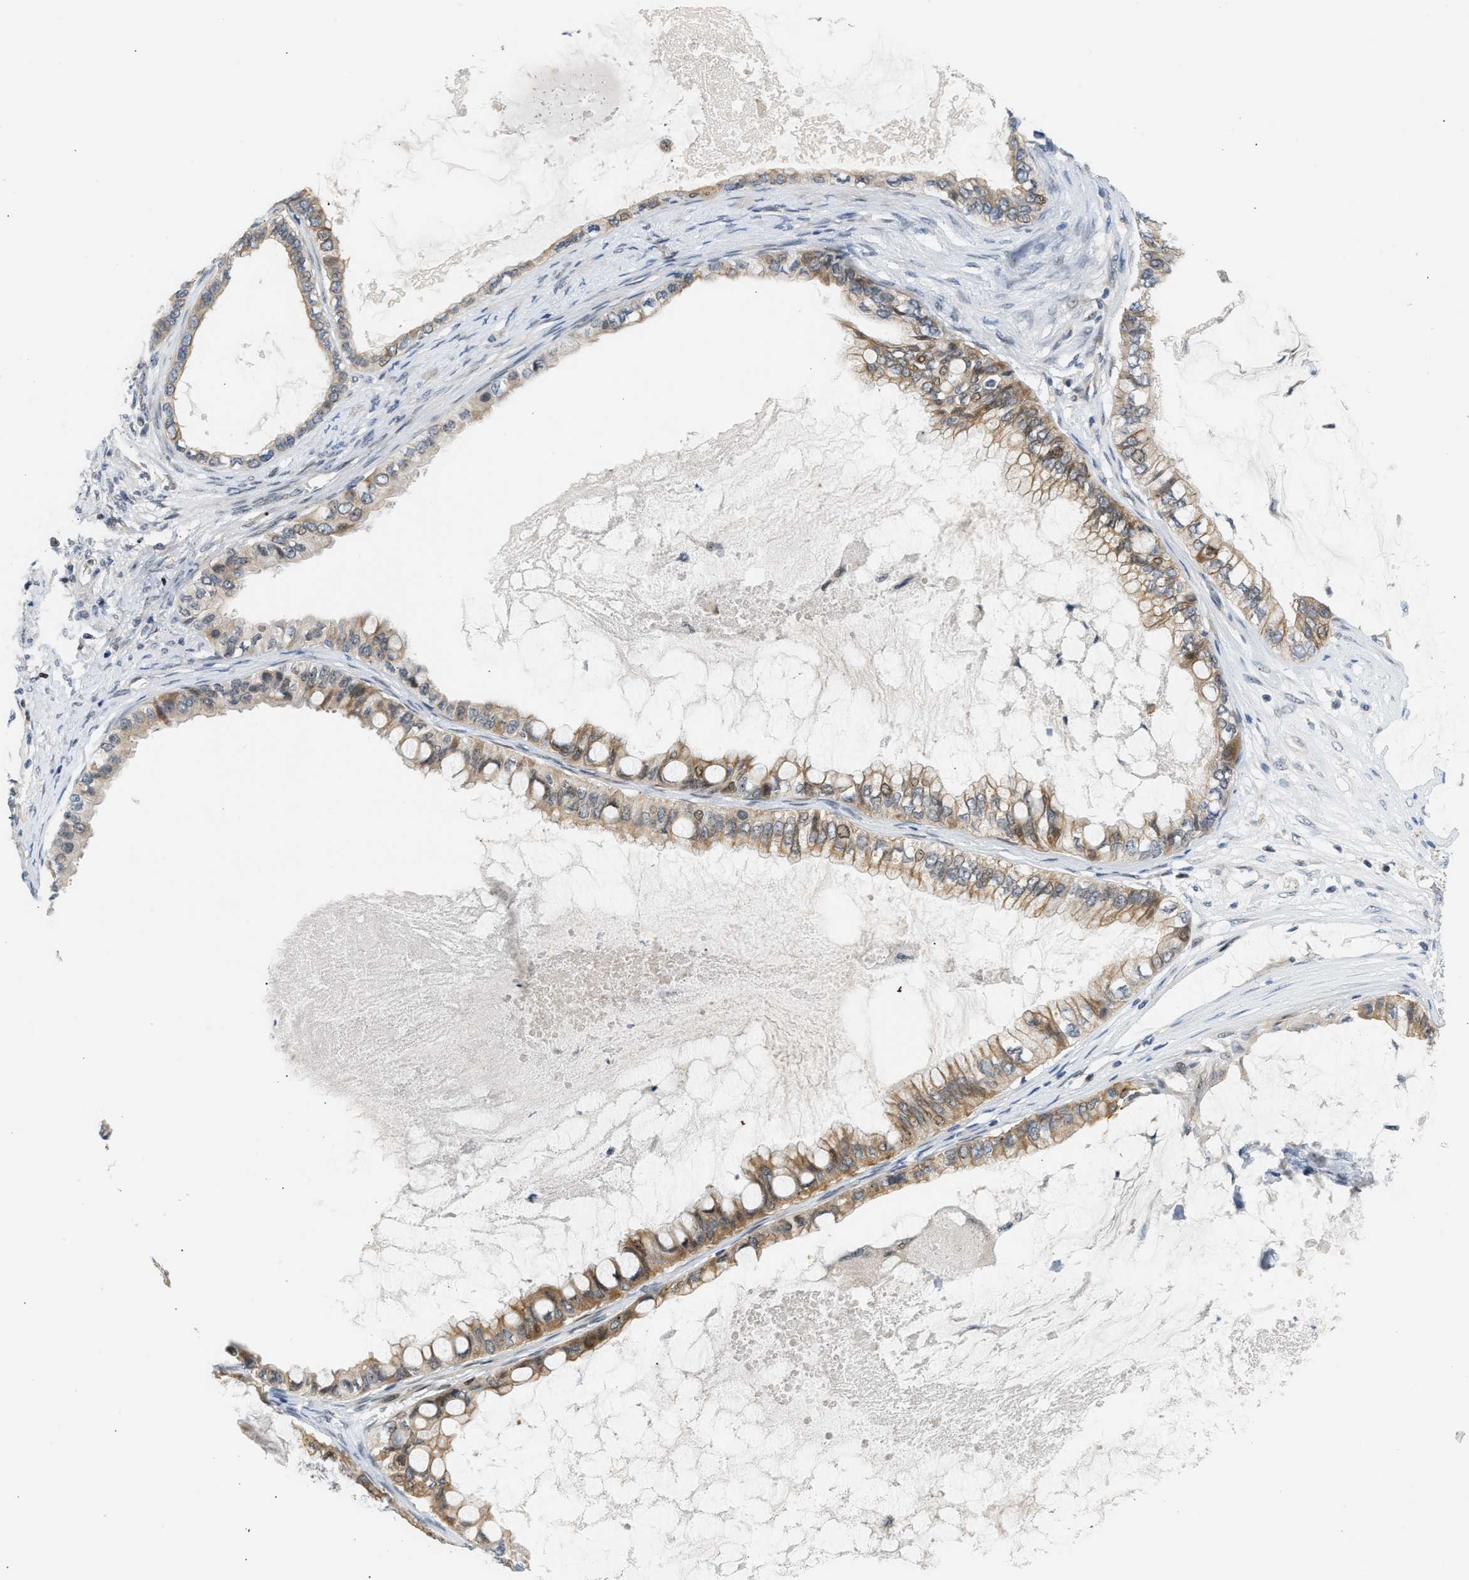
{"staining": {"intensity": "moderate", "quantity": "25%-75%", "location": "cytoplasmic/membranous"}, "tissue": "ovarian cancer", "cell_type": "Tumor cells", "image_type": "cancer", "snomed": [{"axis": "morphology", "description": "Cystadenocarcinoma, mucinous, NOS"}, {"axis": "topography", "description": "Ovary"}], "caption": "The micrograph demonstrates immunohistochemical staining of ovarian cancer. There is moderate cytoplasmic/membranous staining is appreciated in approximately 25%-75% of tumor cells.", "gene": "NPS", "patient": {"sex": "female", "age": 80}}